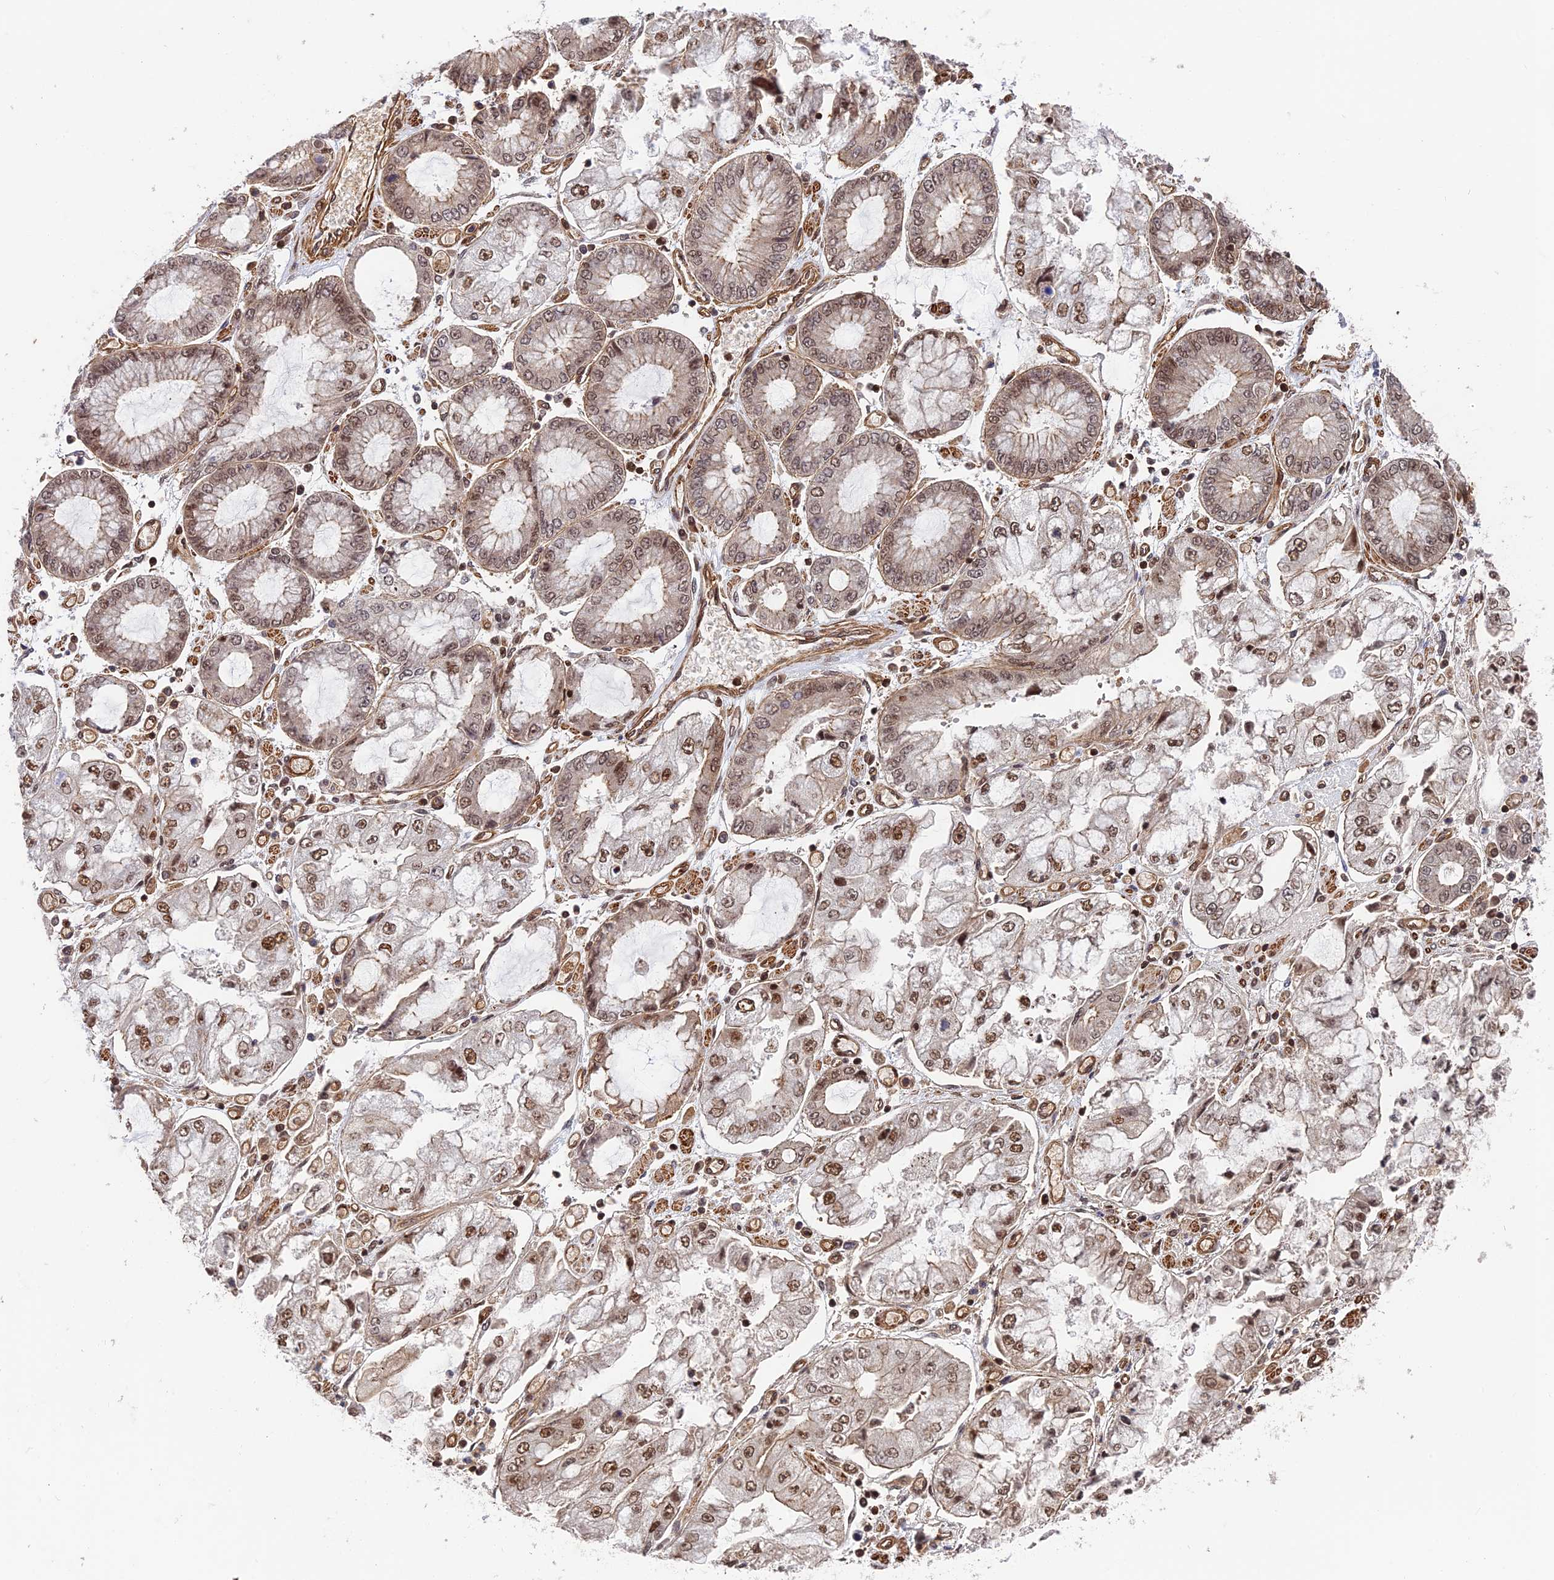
{"staining": {"intensity": "moderate", "quantity": ">75%", "location": "cytoplasmic/membranous,nuclear"}, "tissue": "stomach cancer", "cell_type": "Tumor cells", "image_type": "cancer", "snomed": [{"axis": "morphology", "description": "Adenocarcinoma, NOS"}, {"axis": "topography", "description": "Stomach"}], "caption": "IHC (DAB (3,3'-diaminobenzidine)) staining of human stomach cancer displays moderate cytoplasmic/membranous and nuclear protein expression in approximately >75% of tumor cells. (DAB (3,3'-diaminobenzidine) IHC, brown staining for protein, blue staining for nuclei).", "gene": "OSBPL1A", "patient": {"sex": "male", "age": 76}}